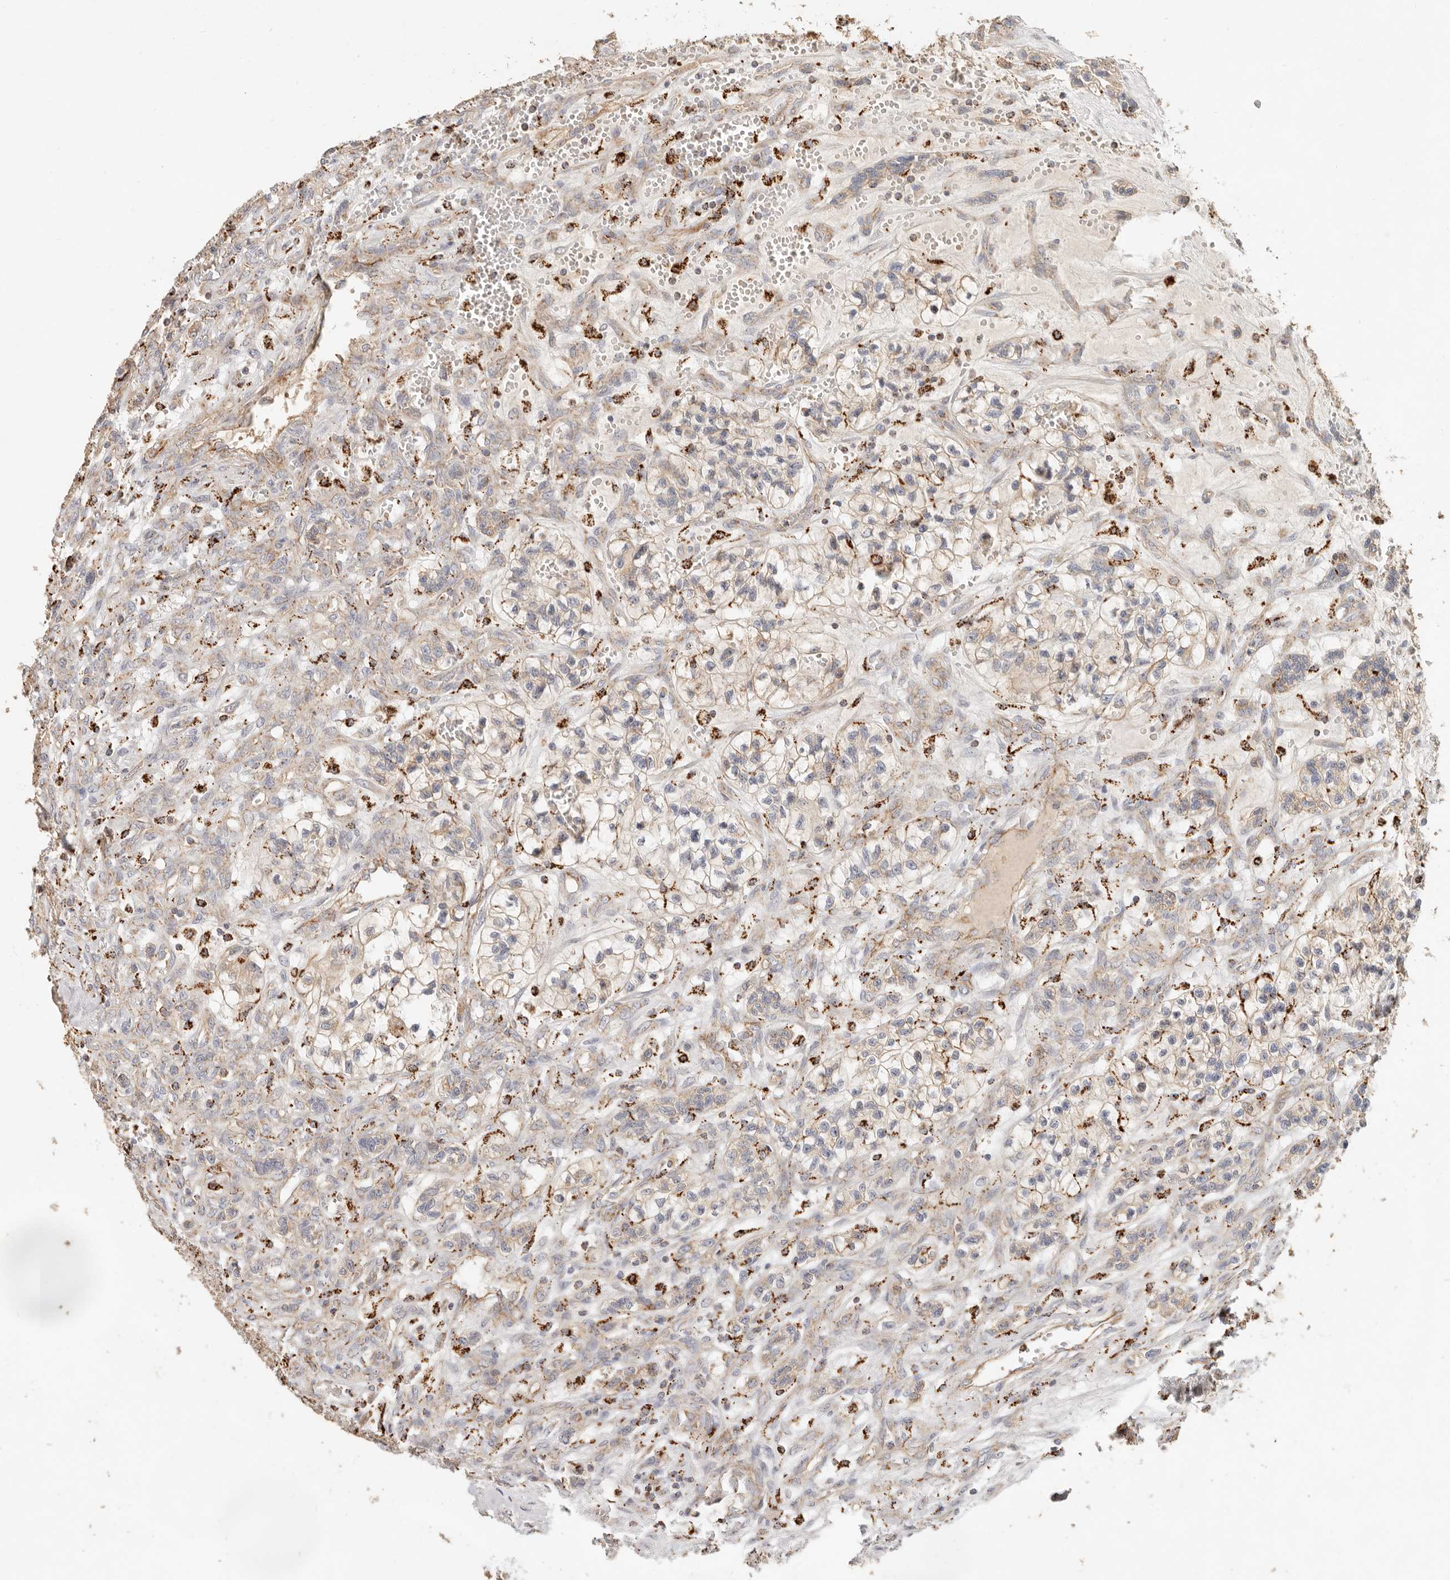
{"staining": {"intensity": "weak", "quantity": ">75%", "location": "cytoplasmic/membranous"}, "tissue": "renal cancer", "cell_type": "Tumor cells", "image_type": "cancer", "snomed": [{"axis": "morphology", "description": "Adenocarcinoma, NOS"}, {"axis": "topography", "description": "Kidney"}], "caption": "IHC of renal cancer (adenocarcinoma) shows low levels of weak cytoplasmic/membranous positivity in about >75% of tumor cells. (Stains: DAB in brown, nuclei in blue, Microscopy: brightfield microscopy at high magnification).", "gene": "ARHGEF10L", "patient": {"sex": "female", "age": 57}}